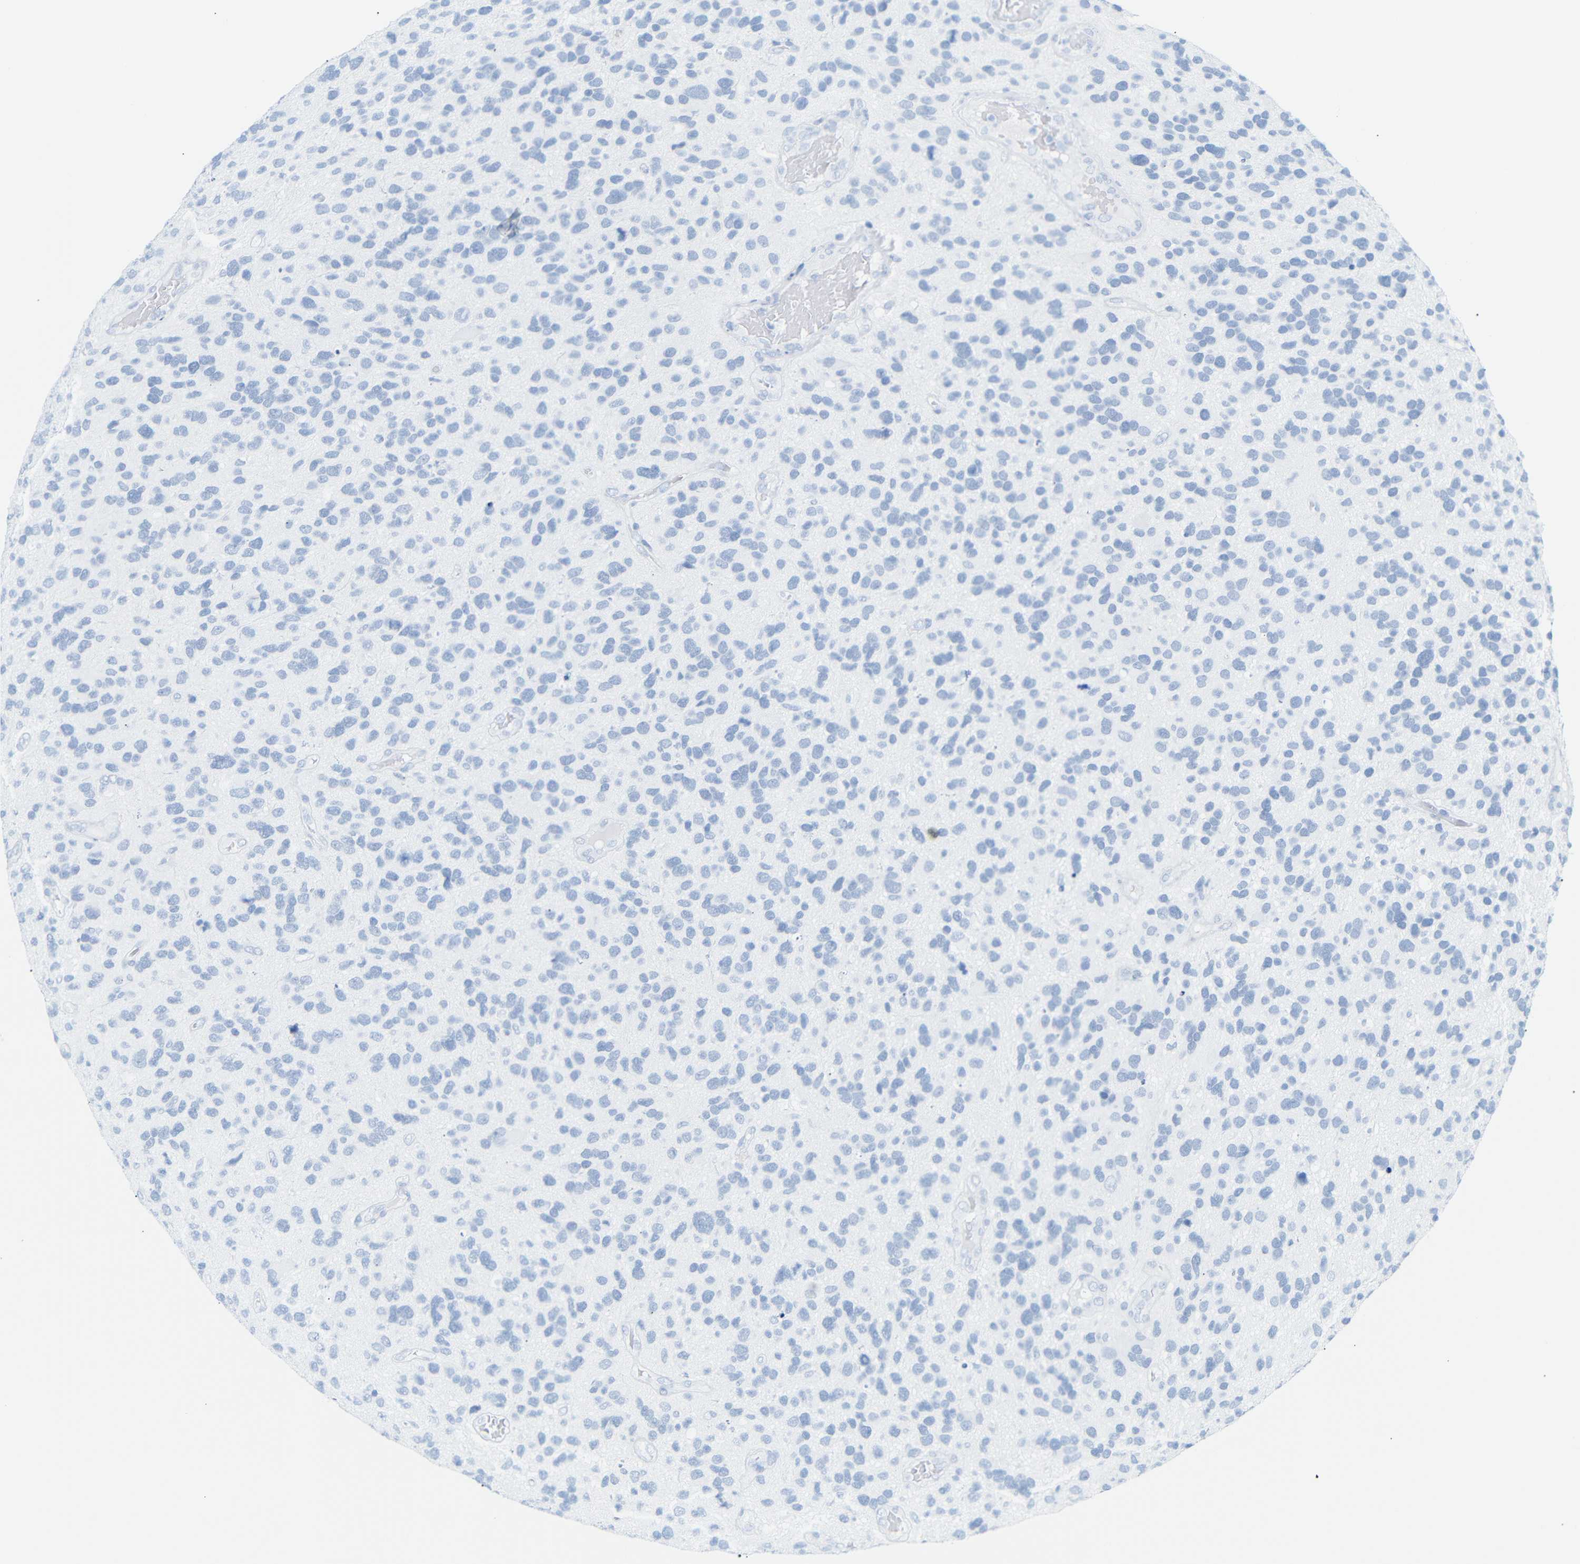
{"staining": {"intensity": "negative", "quantity": "none", "location": "none"}, "tissue": "glioma", "cell_type": "Tumor cells", "image_type": "cancer", "snomed": [{"axis": "morphology", "description": "Glioma, malignant, High grade"}, {"axis": "topography", "description": "Brain"}], "caption": "An IHC image of malignant glioma (high-grade) is shown. There is no staining in tumor cells of malignant glioma (high-grade). (Stains: DAB (3,3'-diaminobenzidine) immunohistochemistry (IHC) with hematoxylin counter stain, Microscopy: brightfield microscopy at high magnification).", "gene": "DYNAP", "patient": {"sex": "female", "age": 58}}